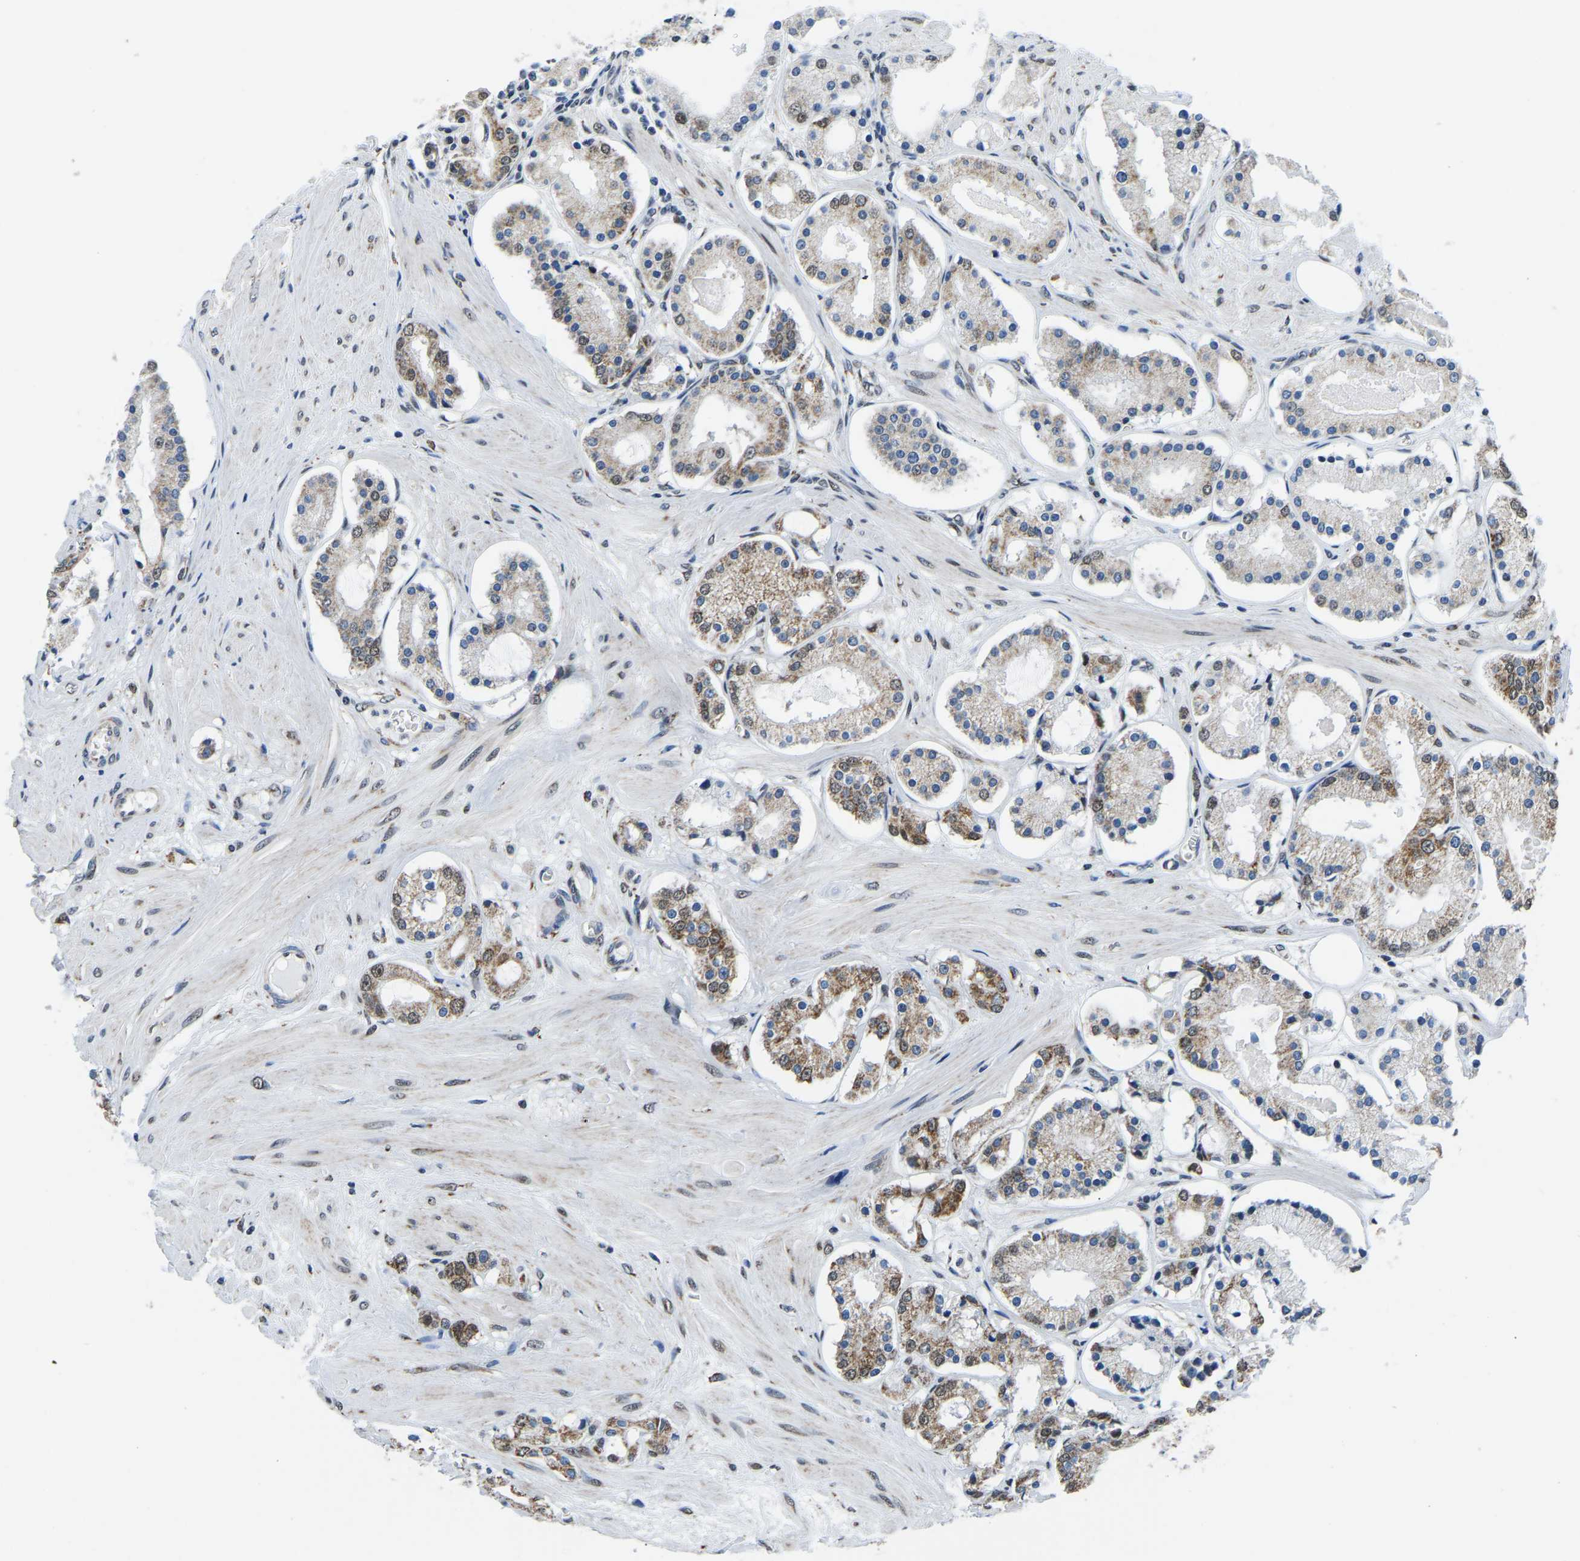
{"staining": {"intensity": "moderate", "quantity": ">75%", "location": "cytoplasmic/membranous,nuclear"}, "tissue": "prostate cancer", "cell_type": "Tumor cells", "image_type": "cancer", "snomed": [{"axis": "morphology", "description": "Adenocarcinoma, High grade"}, {"axis": "topography", "description": "Prostate"}], "caption": "A photomicrograph showing moderate cytoplasmic/membranous and nuclear staining in approximately >75% of tumor cells in prostate adenocarcinoma (high-grade), as visualized by brown immunohistochemical staining.", "gene": "BNIP3L", "patient": {"sex": "male", "age": 66}}